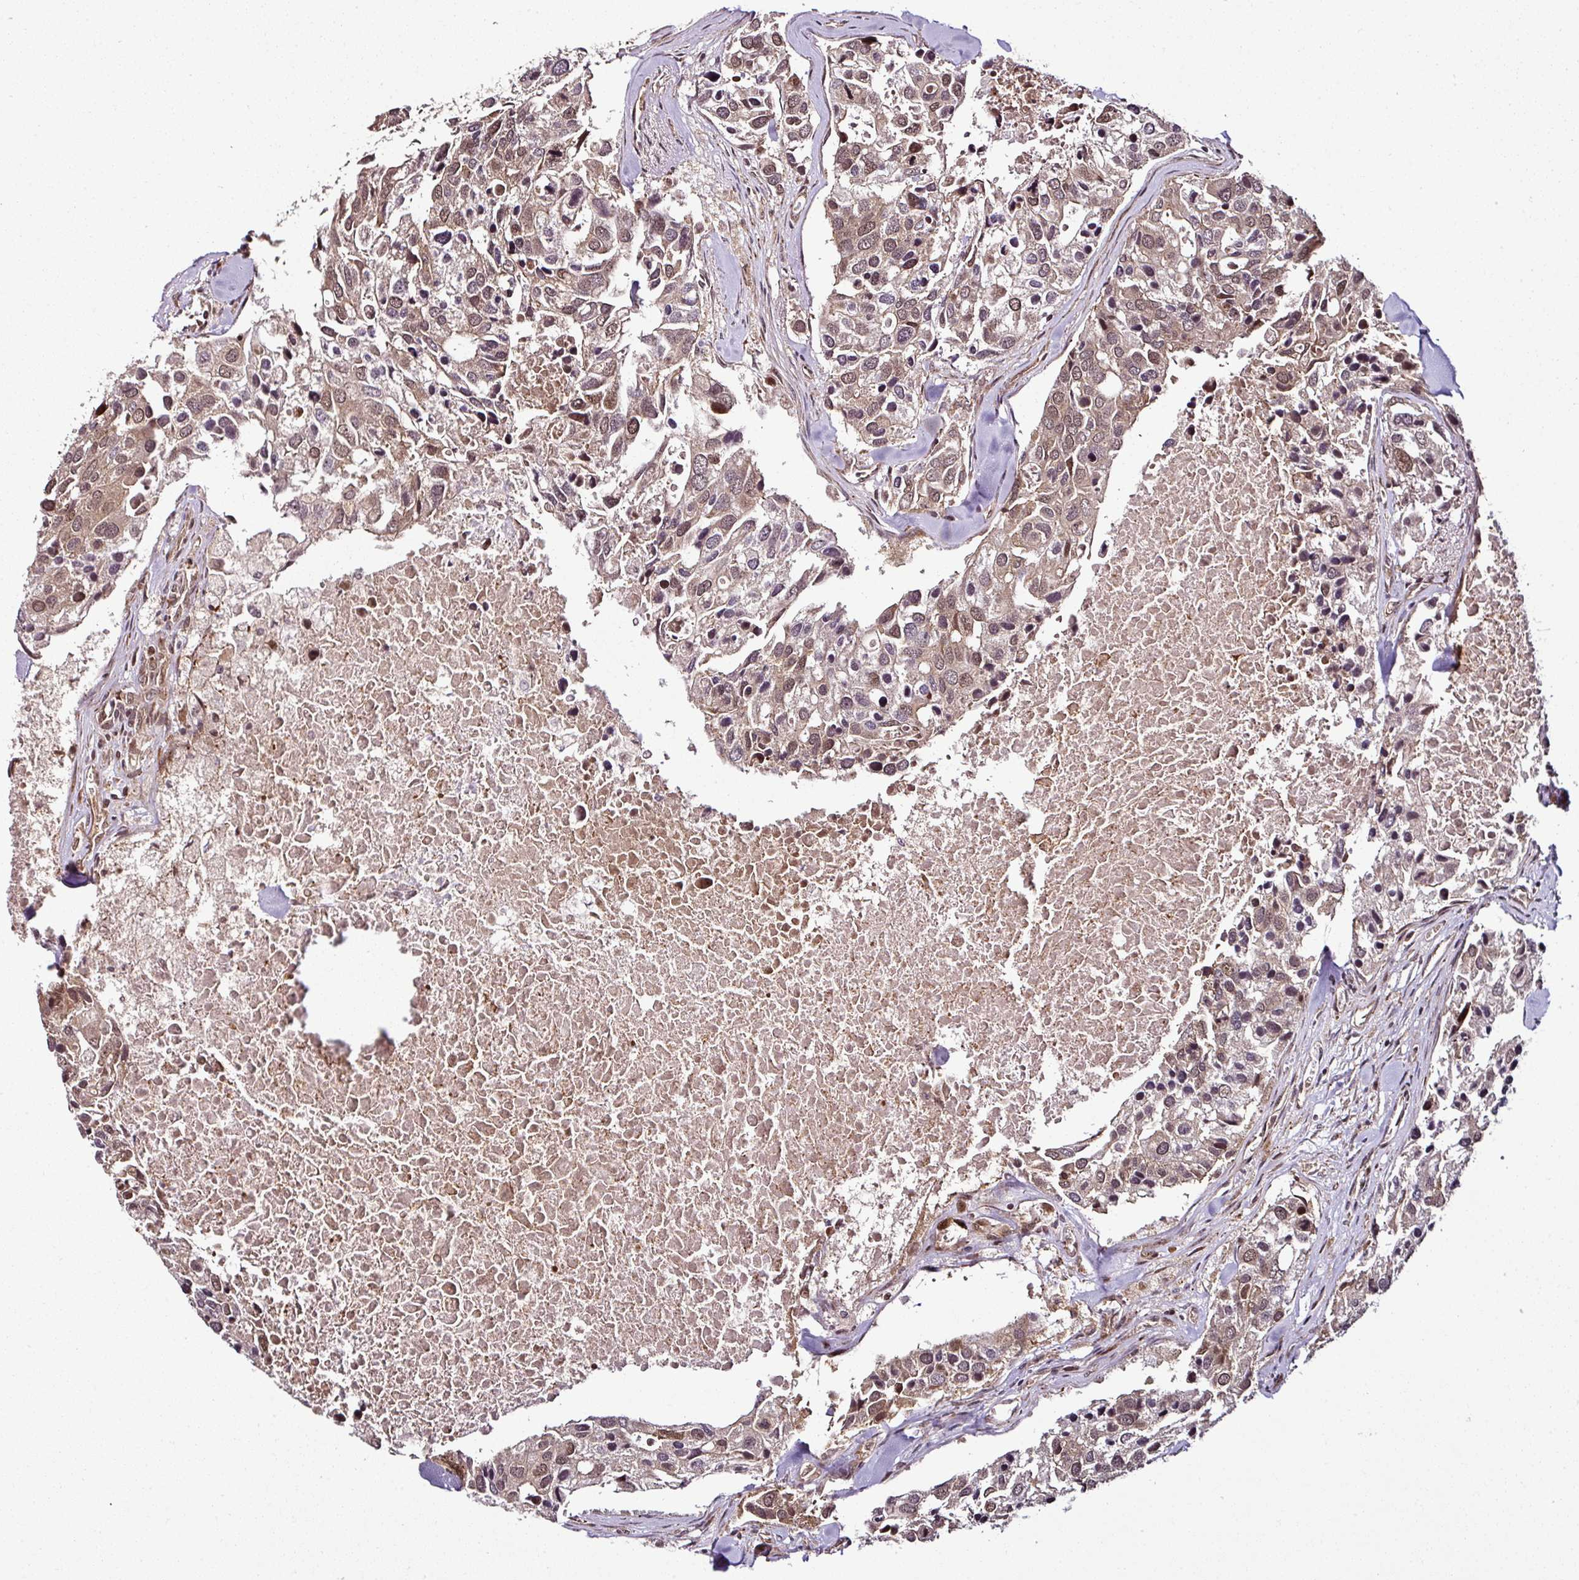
{"staining": {"intensity": "weak", "quantity": ">75%", "location": "cytoplasmic/membranous,nuclear"}, "tissue": "breast cancer", "cell_type": "Tumor cells", "image_type": "cancer", "snomed": [{"axis": "morphology", "description": "Duct carcinoma"}, {"axis": "topography", "description": "Breast"}], "caption": "Immunohistochemical staining of breast invasive ductal carcinoma reveals low levels of weak cytoplasmic/membranous and nuclear expression in approximately >75% of tumor cells.", "gene": "COPRS", "patient": {"sex": "female", "age": 83}}